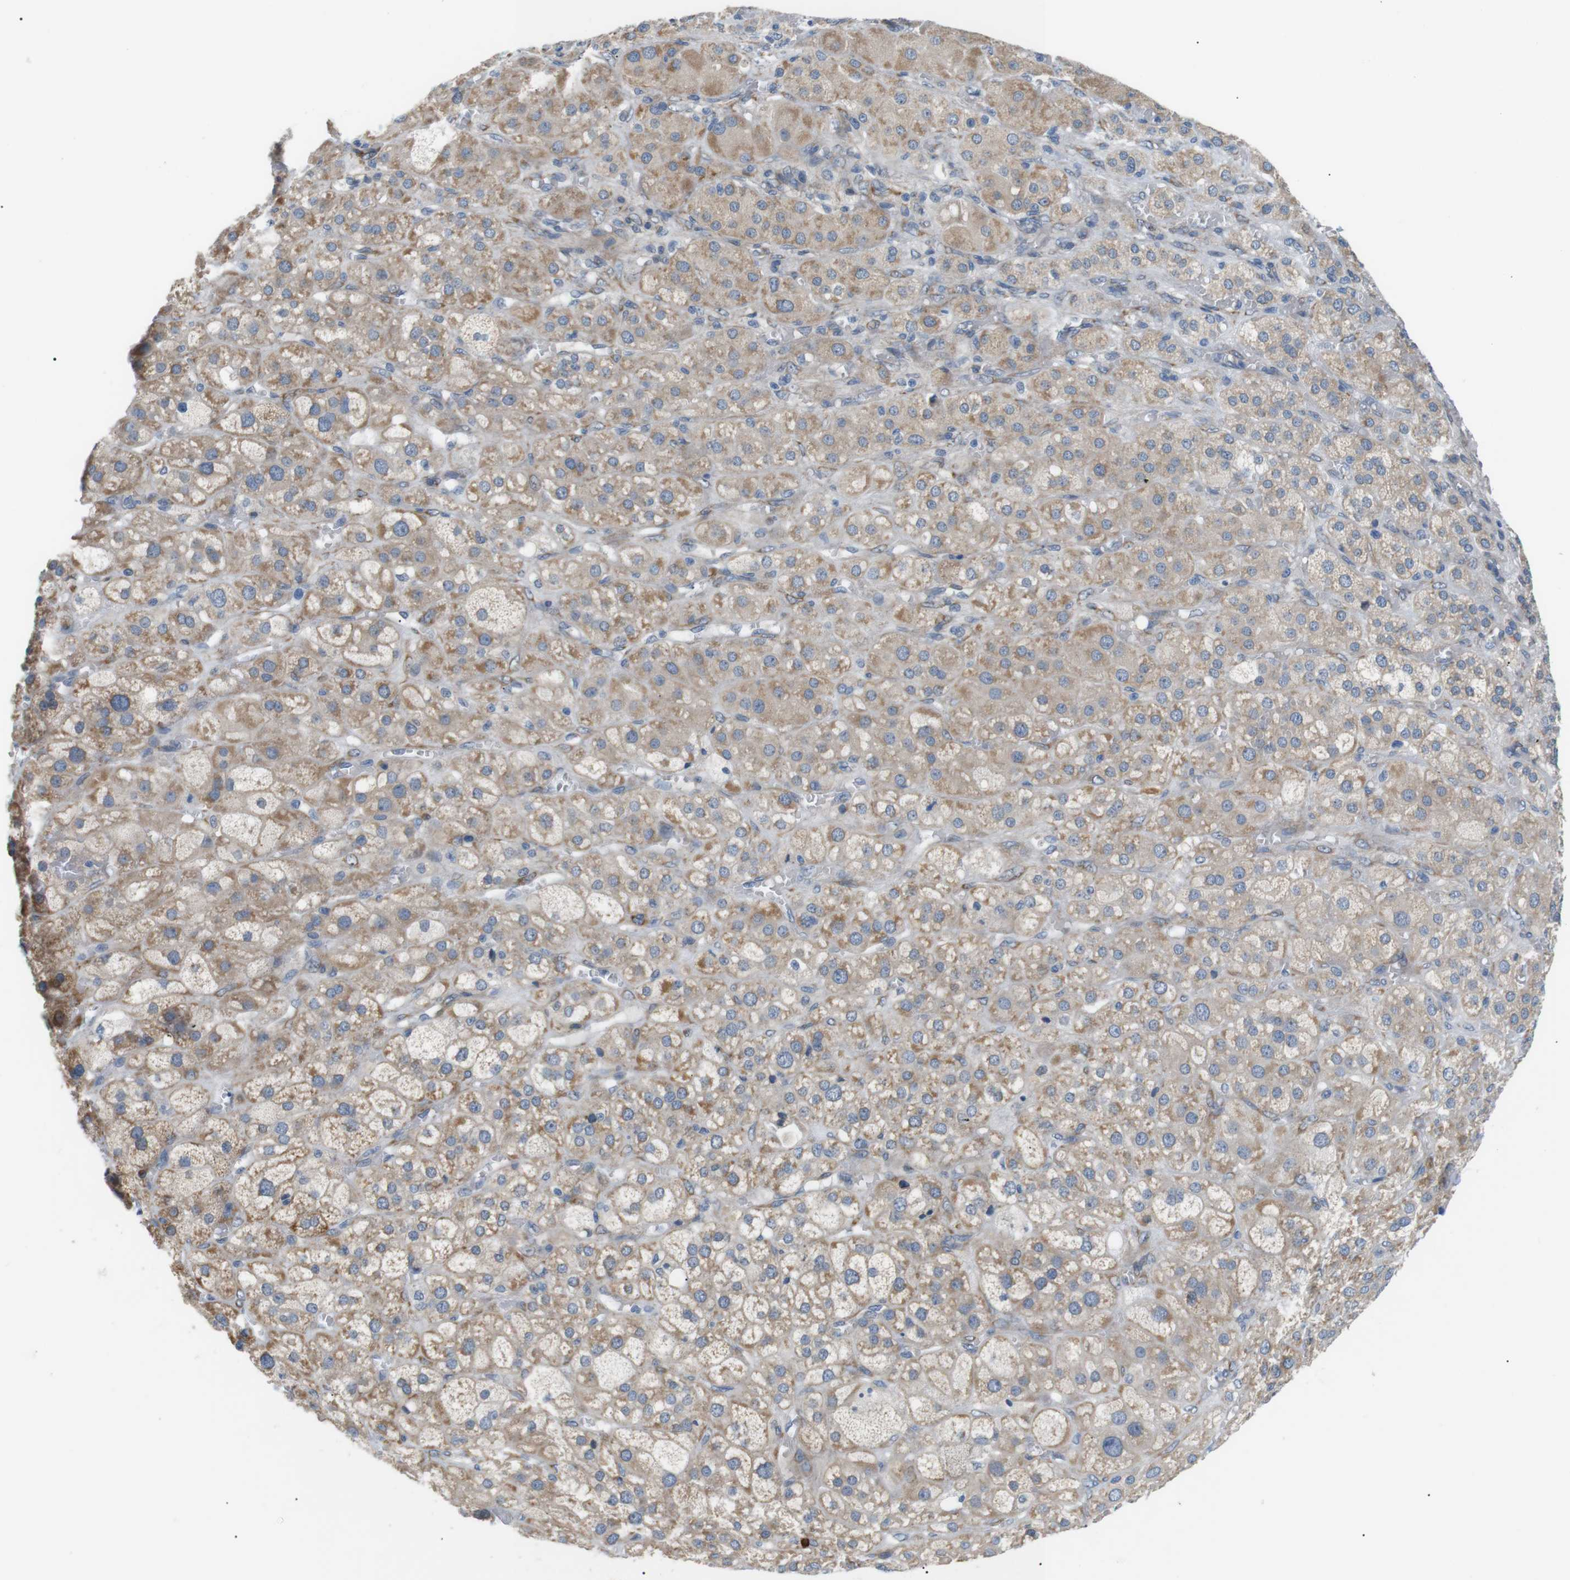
{"staining": {"intensity": "weak", "quantity": ">75%", "location": "cytoplasmic/membranous"}, "tissue": "adrenal gland", "cell_type": "Glandular cells", "image_type": "normal", "snomed": [{"axis": "morphology", "description": "Normal tissue, NOS"}, {"axis": "topography", "description": "Adrenal gland"}], "caption": "A brown stain labels weak cytoplasmic/membranous positivity of a protein in glandular cells of normal adrenal gland.", "gene": "MTARC2", "patient": {"sex": "female", "age": 47}}